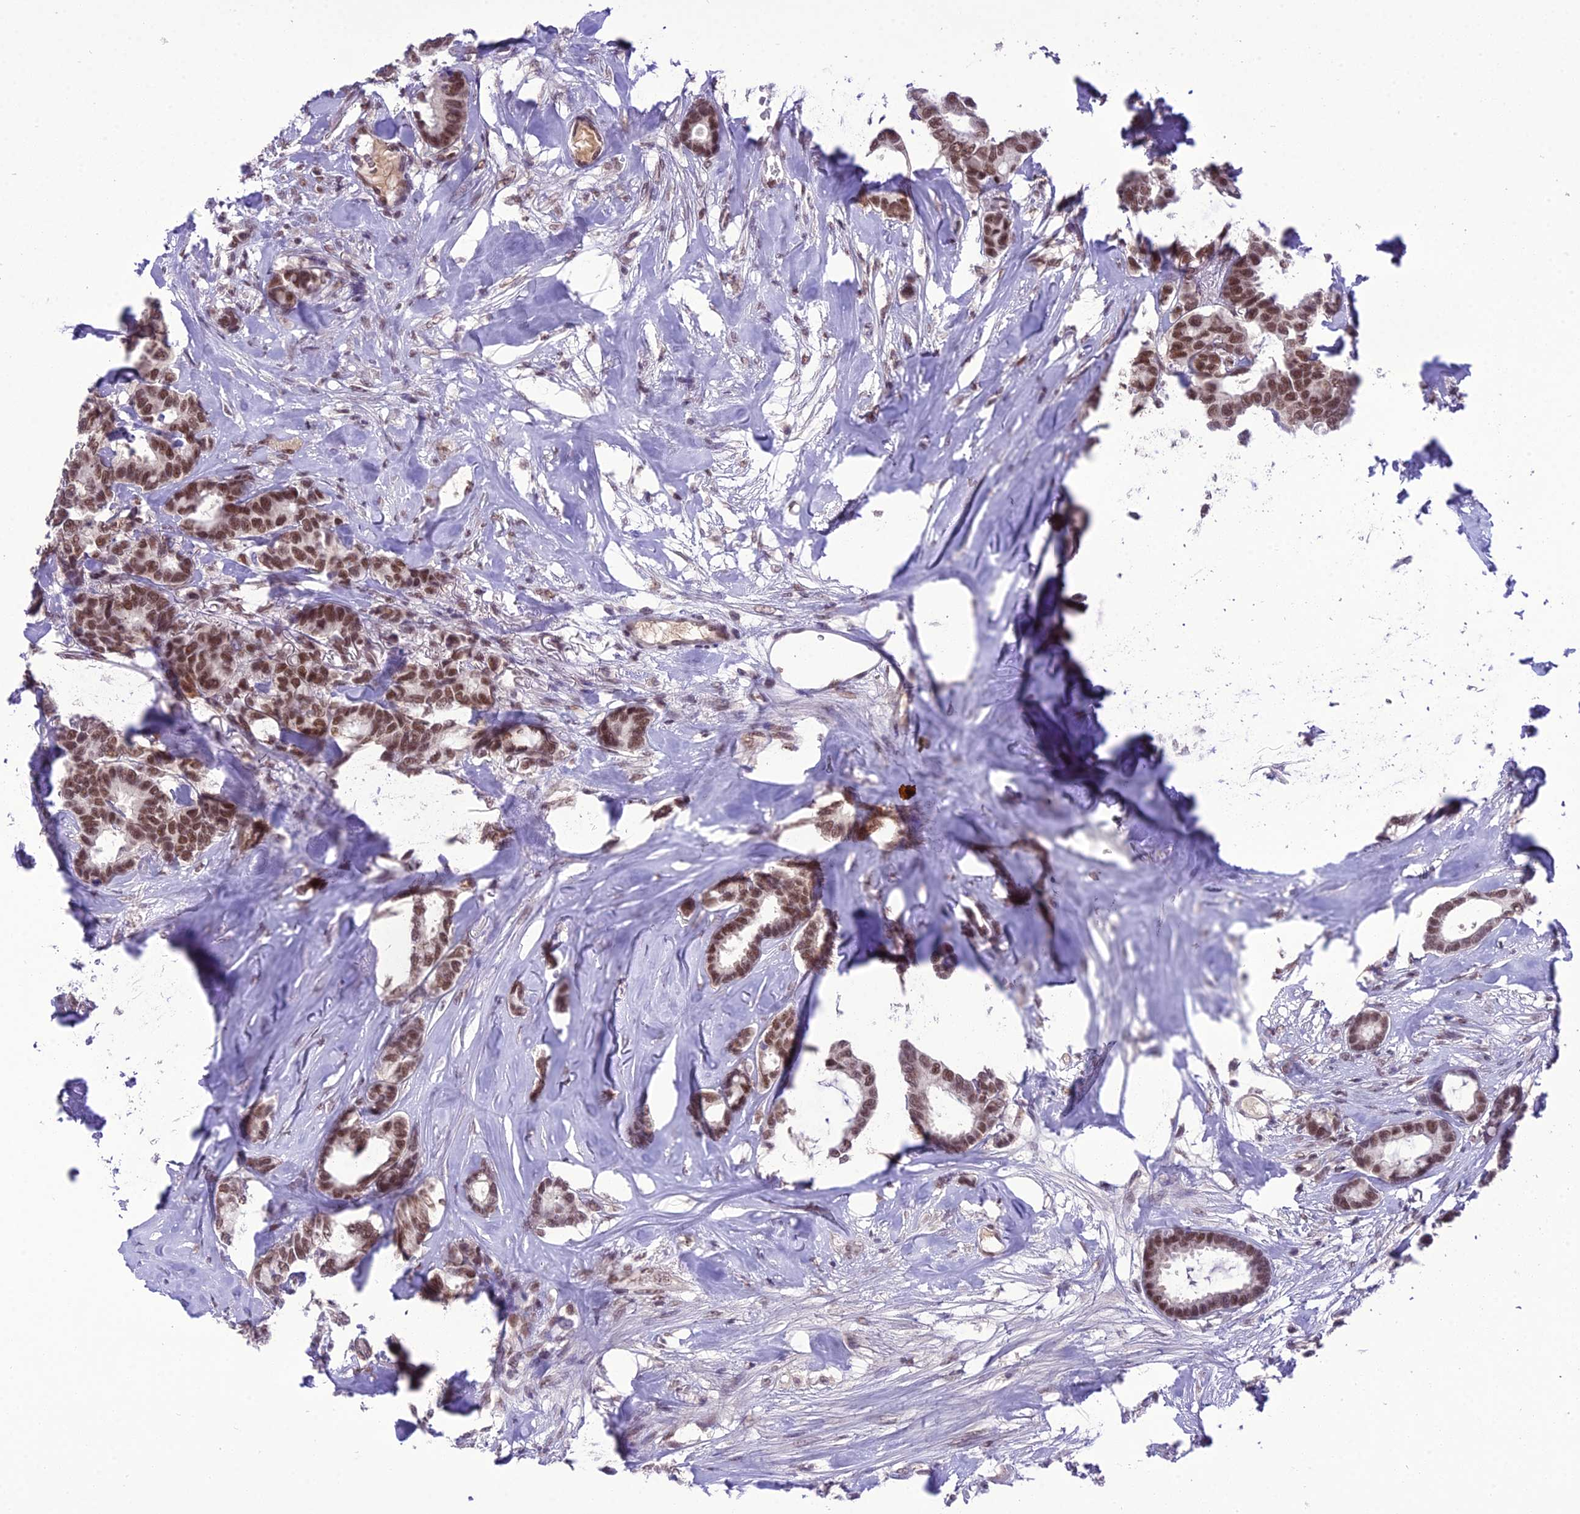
{"staining": {"intensity": "moderate", "quantity": ">75%", "location": "nuclear"}, "tissue": "breast cancer", "cell_type": "Tumor cells", "image_type": "cancer", "snomed": [{"axis": "morphology", "description": "Duct carcinoma"}, {"axis": "topography", "description": "Breast"}], "caption": "Immunohistochemical staining of human breast cancer (intraductal carcinoma) reveals medium levels of moderate nuclear staining in about >75% of tumor cells.", "gene": "SH3RF3", "patient": {"sex": "female", "age": 87}}